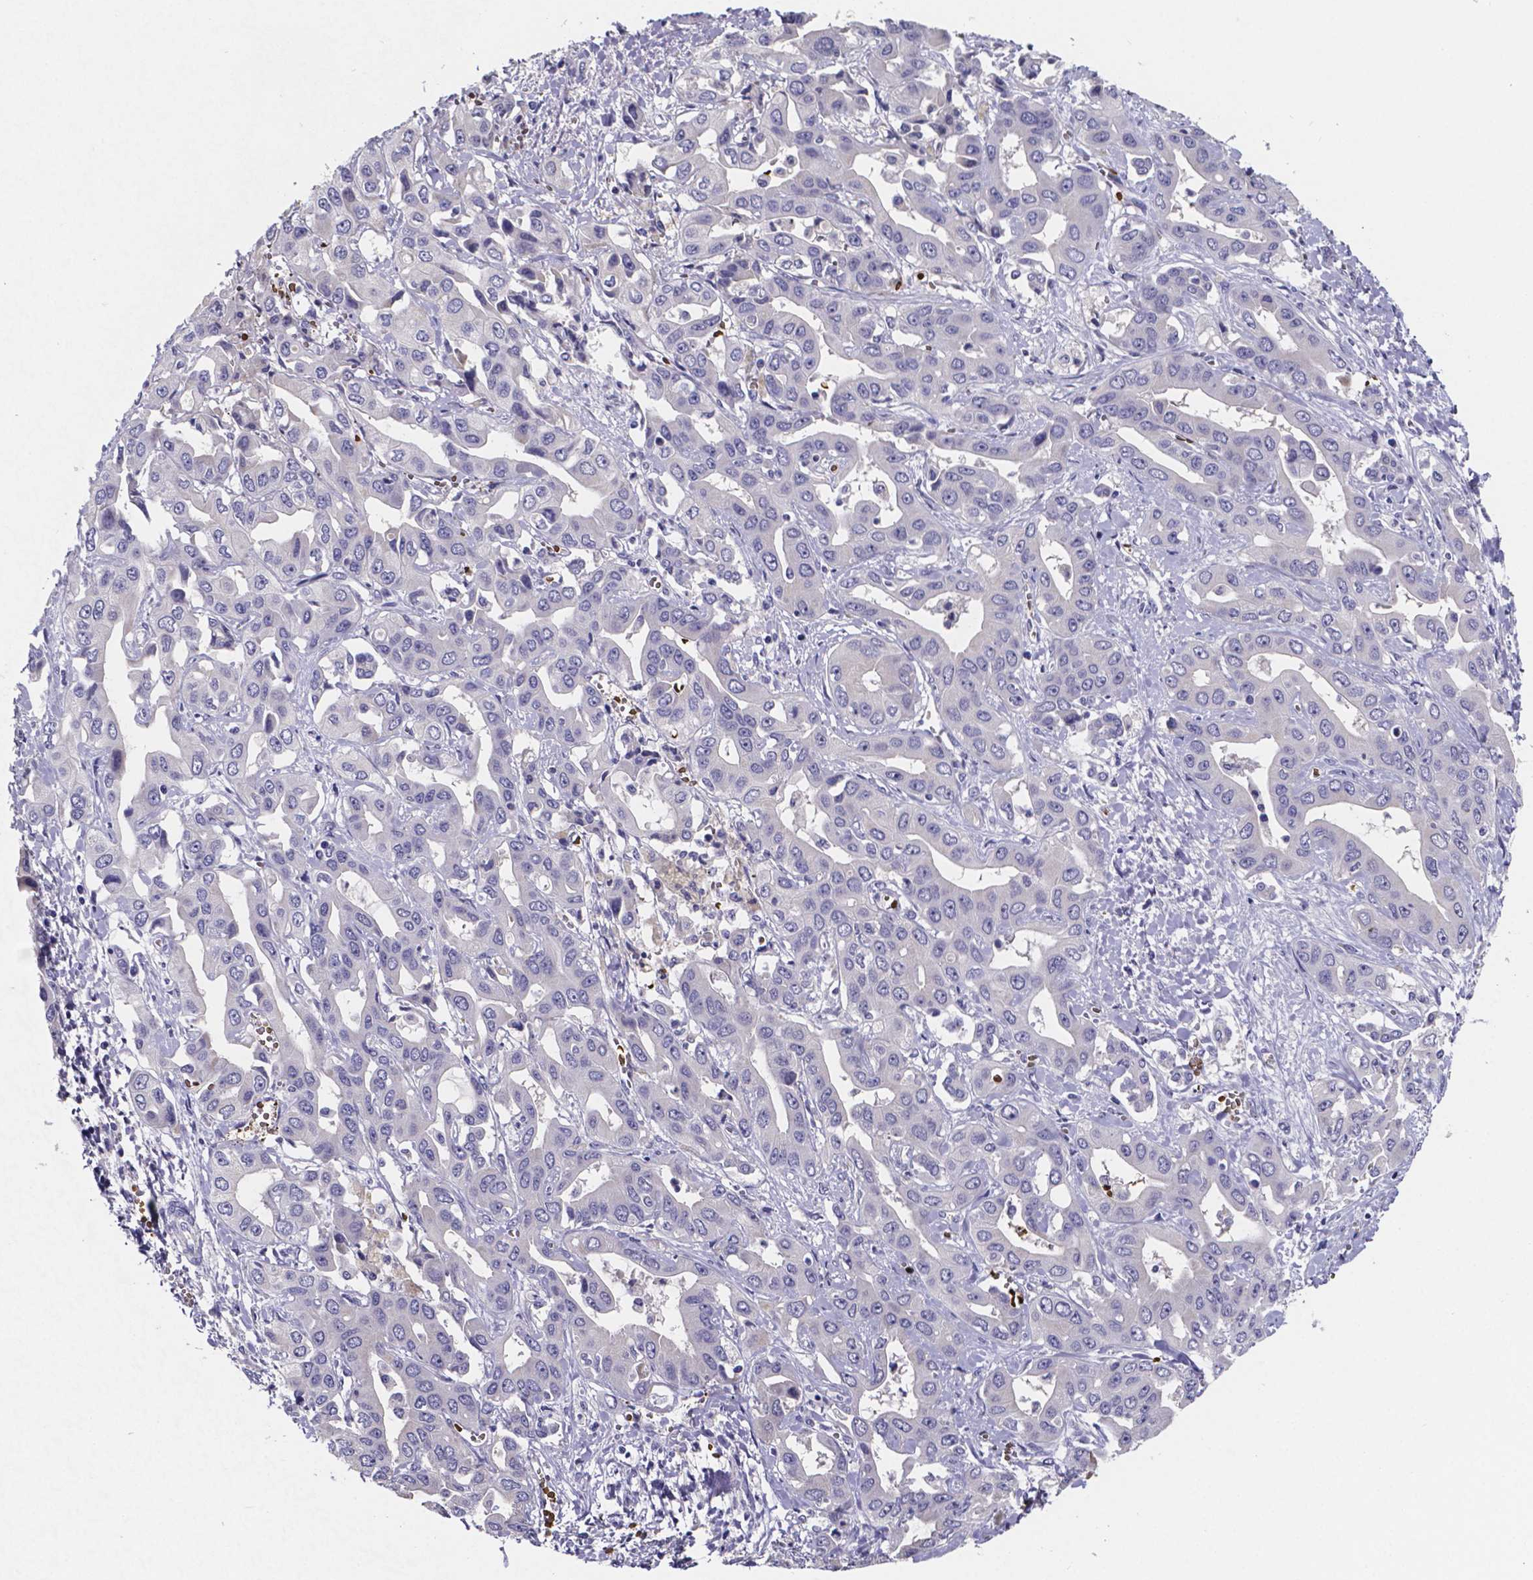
{"staining": {"intensity": "negative", "quantity": "none", "location": "none"}, "tissue": "liver cancer", "cell_type": "Tumor cells", "image_type": "cancer", "snomed": [{"axis": "morphology", "description": "Cholangiocarcinoma"}, {"axis": "topography", "description": "Liver"}], "caption": "IHC of human liver cholangiocarcinoma displays no expression in tumor cells. Nuclei are stained in blue.", "gene": "GABRA3", "patient": {"sex": "female", "age": 52}}